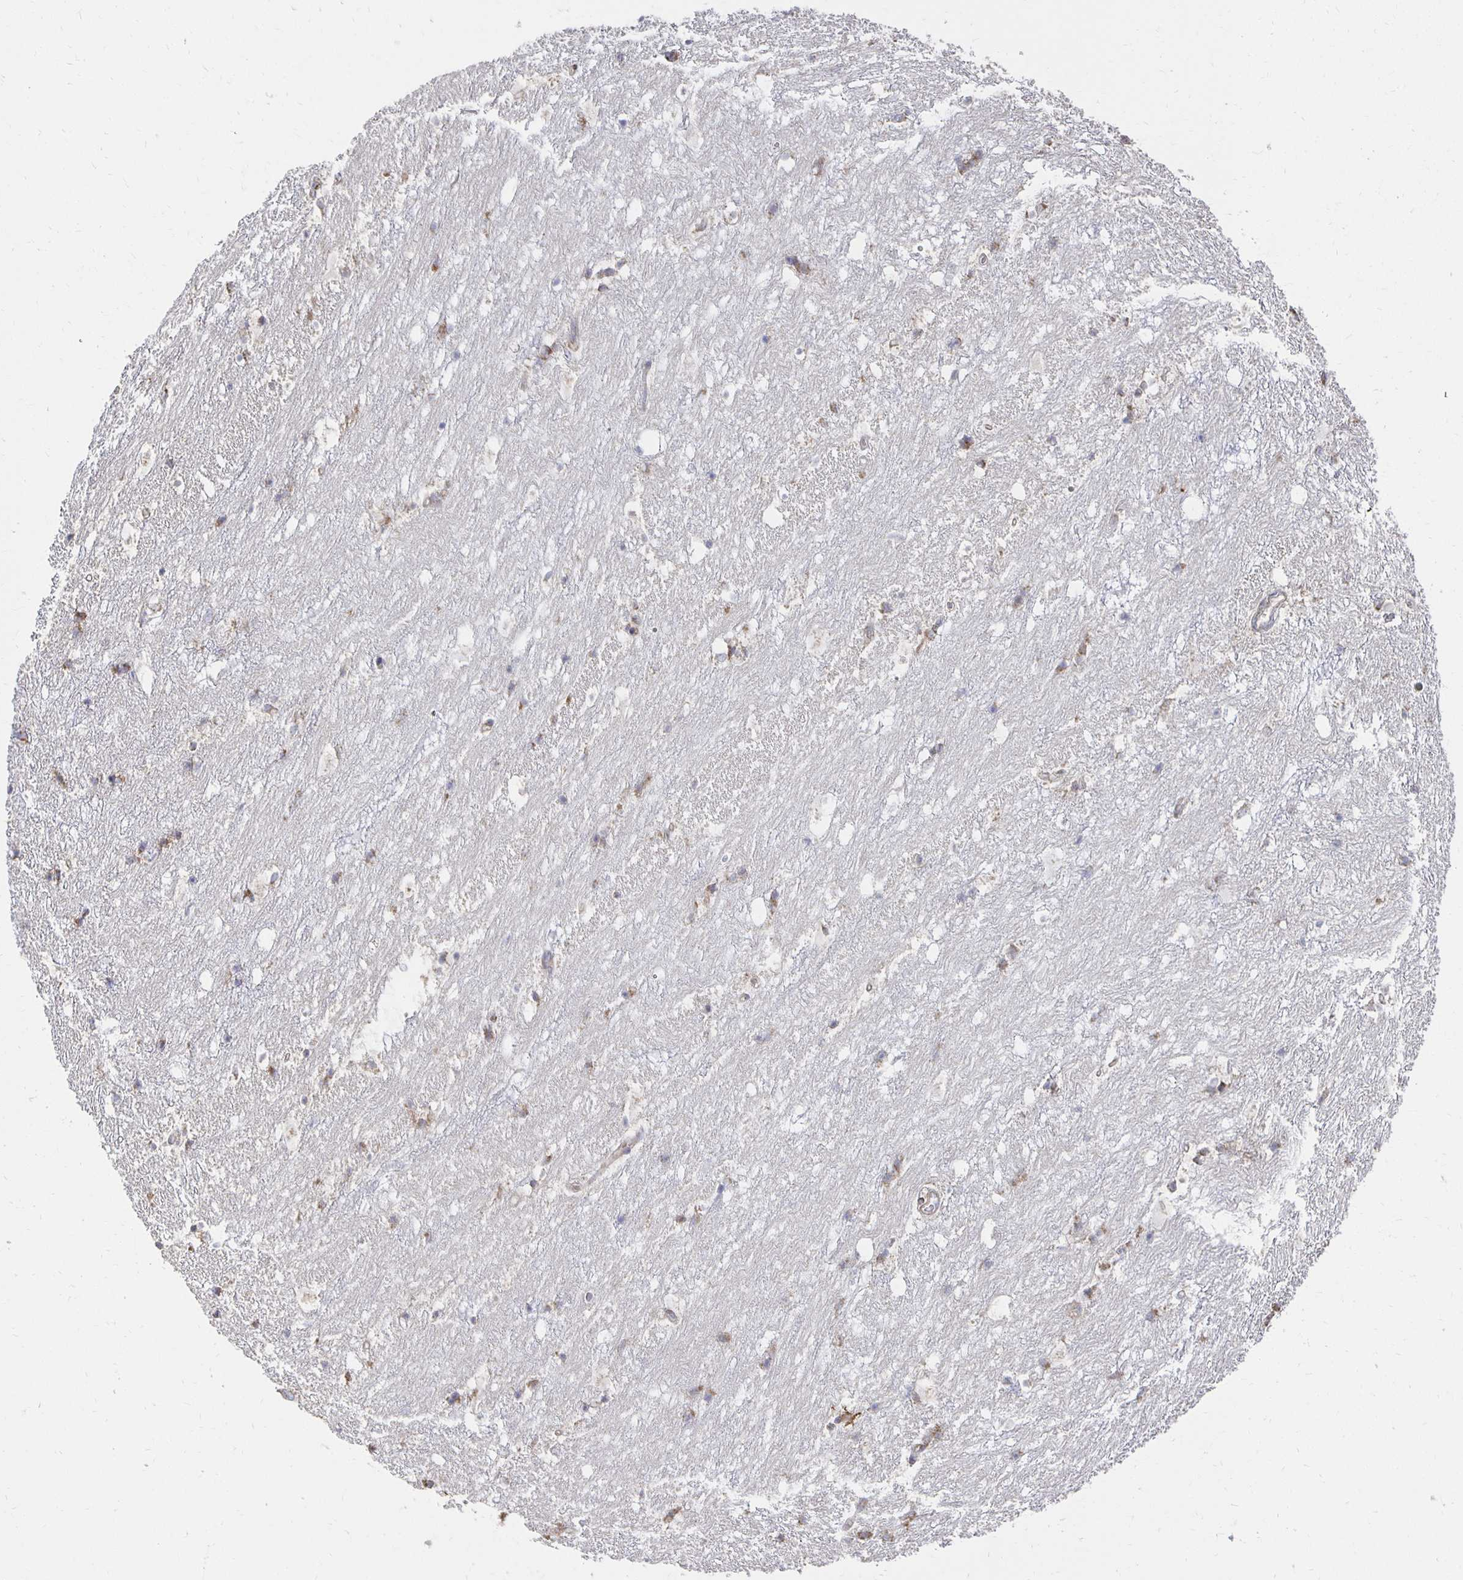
{"staining": {"intensity": "negative", "quantity": "none", "location": "none"}, "tissue": "hippocampus", "cell_type": "Glial cells", "image_type": "normal", "snomed": [{"axis": "morphology", "description": "Normal tissue, NOS"}, {"axis": "topography", "description": "Hippocampus"}], "caption": "A high-resolution image shows immunohistochemistry staining of benign hippocampus, which reveals no significant expression in glial cells.", "gene": "NKX2", "patient": {"sex": "female", "age": 52}}